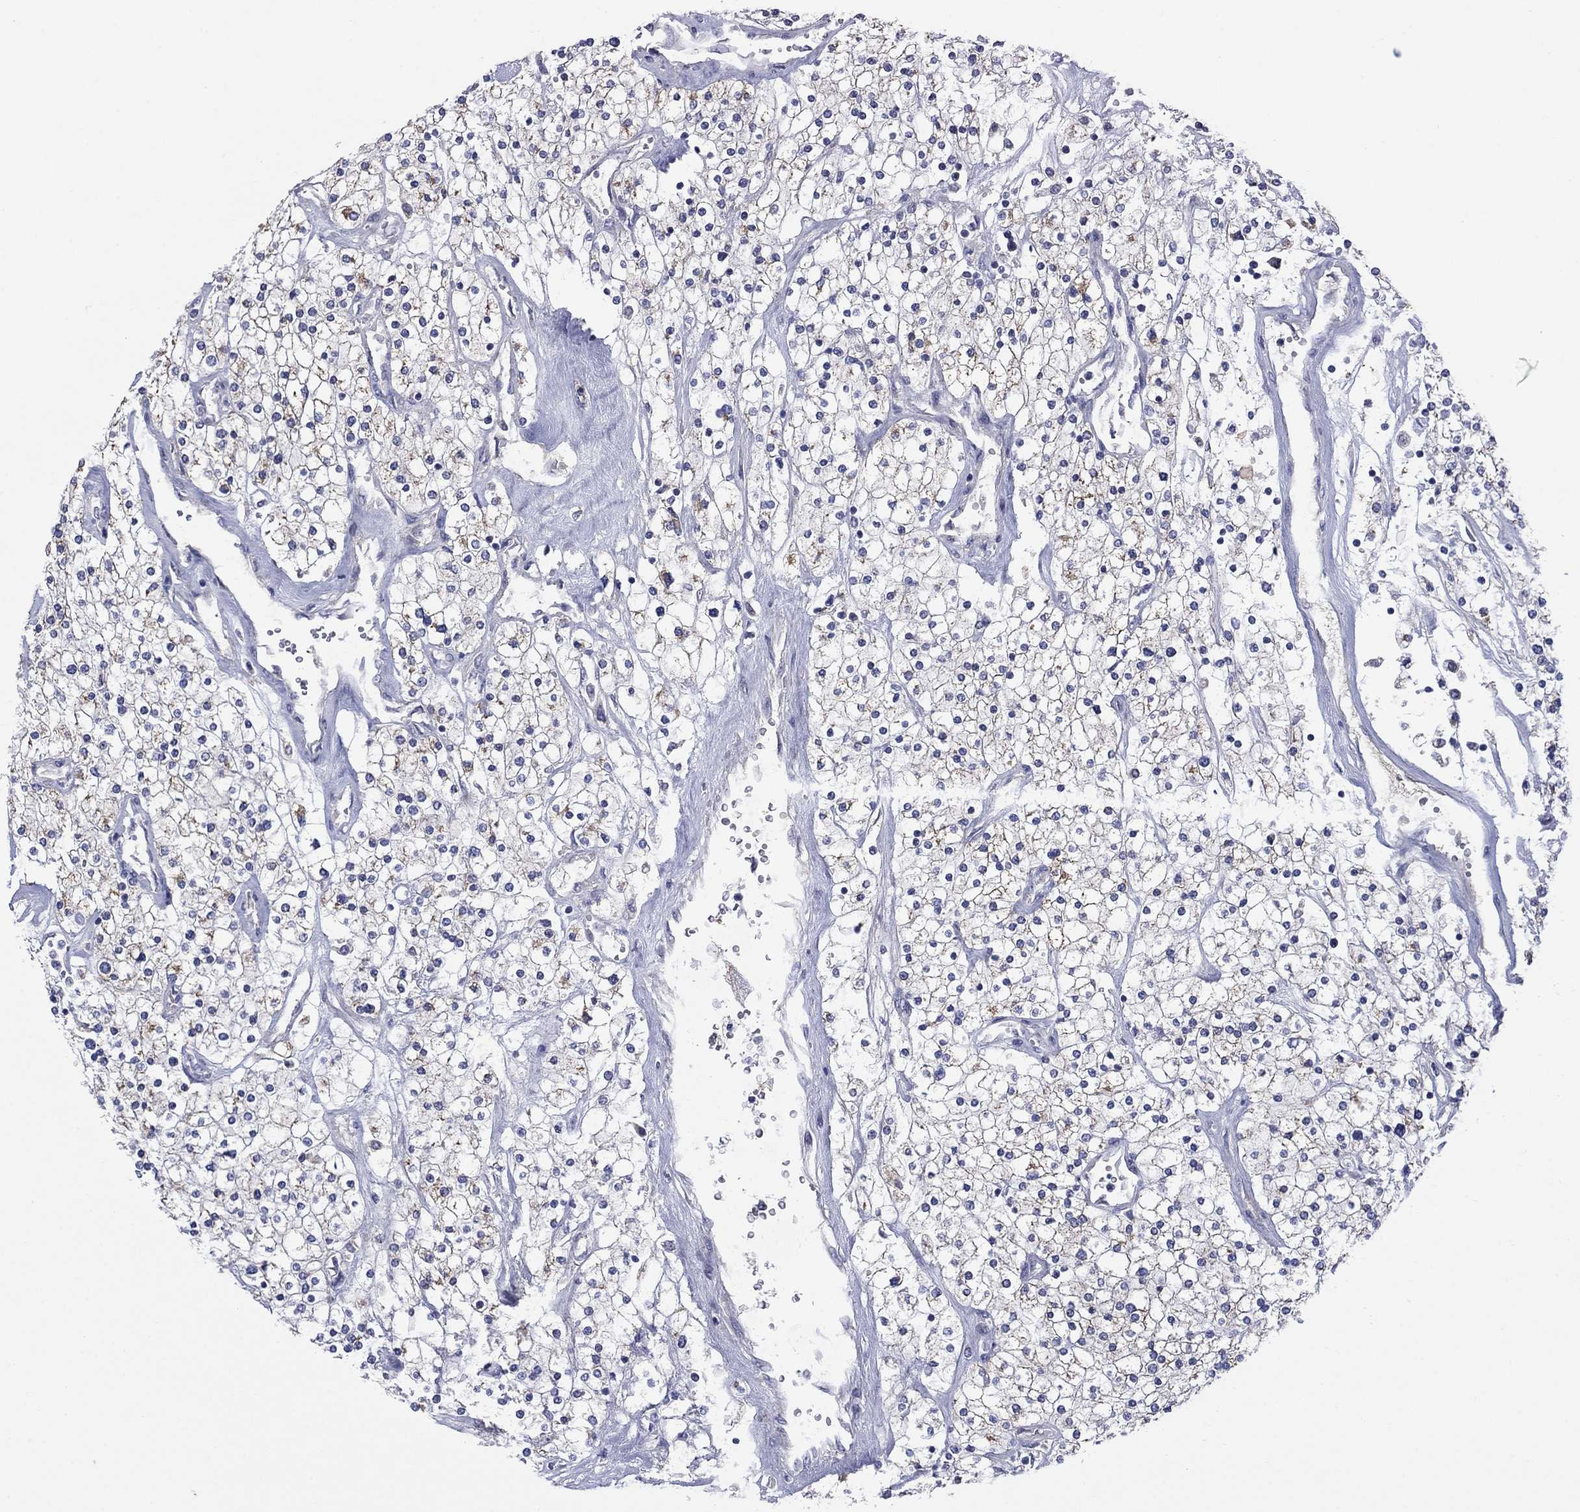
{"staining": {"intensity": "weak", "quantity": ">75%", "location": "cytoplasmic/membranous"}, "tissue": "renal cancer", "cell_type": "Tumor cells", "image_type": "cancer", "snomed": [{"axis": "morphology", "description": "Adenocarcinoma, NOS"}, {"axis": "topography", "description": "Kidney"}], "caption": "About >75% of tumor cells in adenocarcinoma (renal) show weak cytoplasmic/membranous protein staining as visualized by brown immunohistochemical staining.", "gene": "CLVS1", "patient": {"sex": "male", "age": 80}}